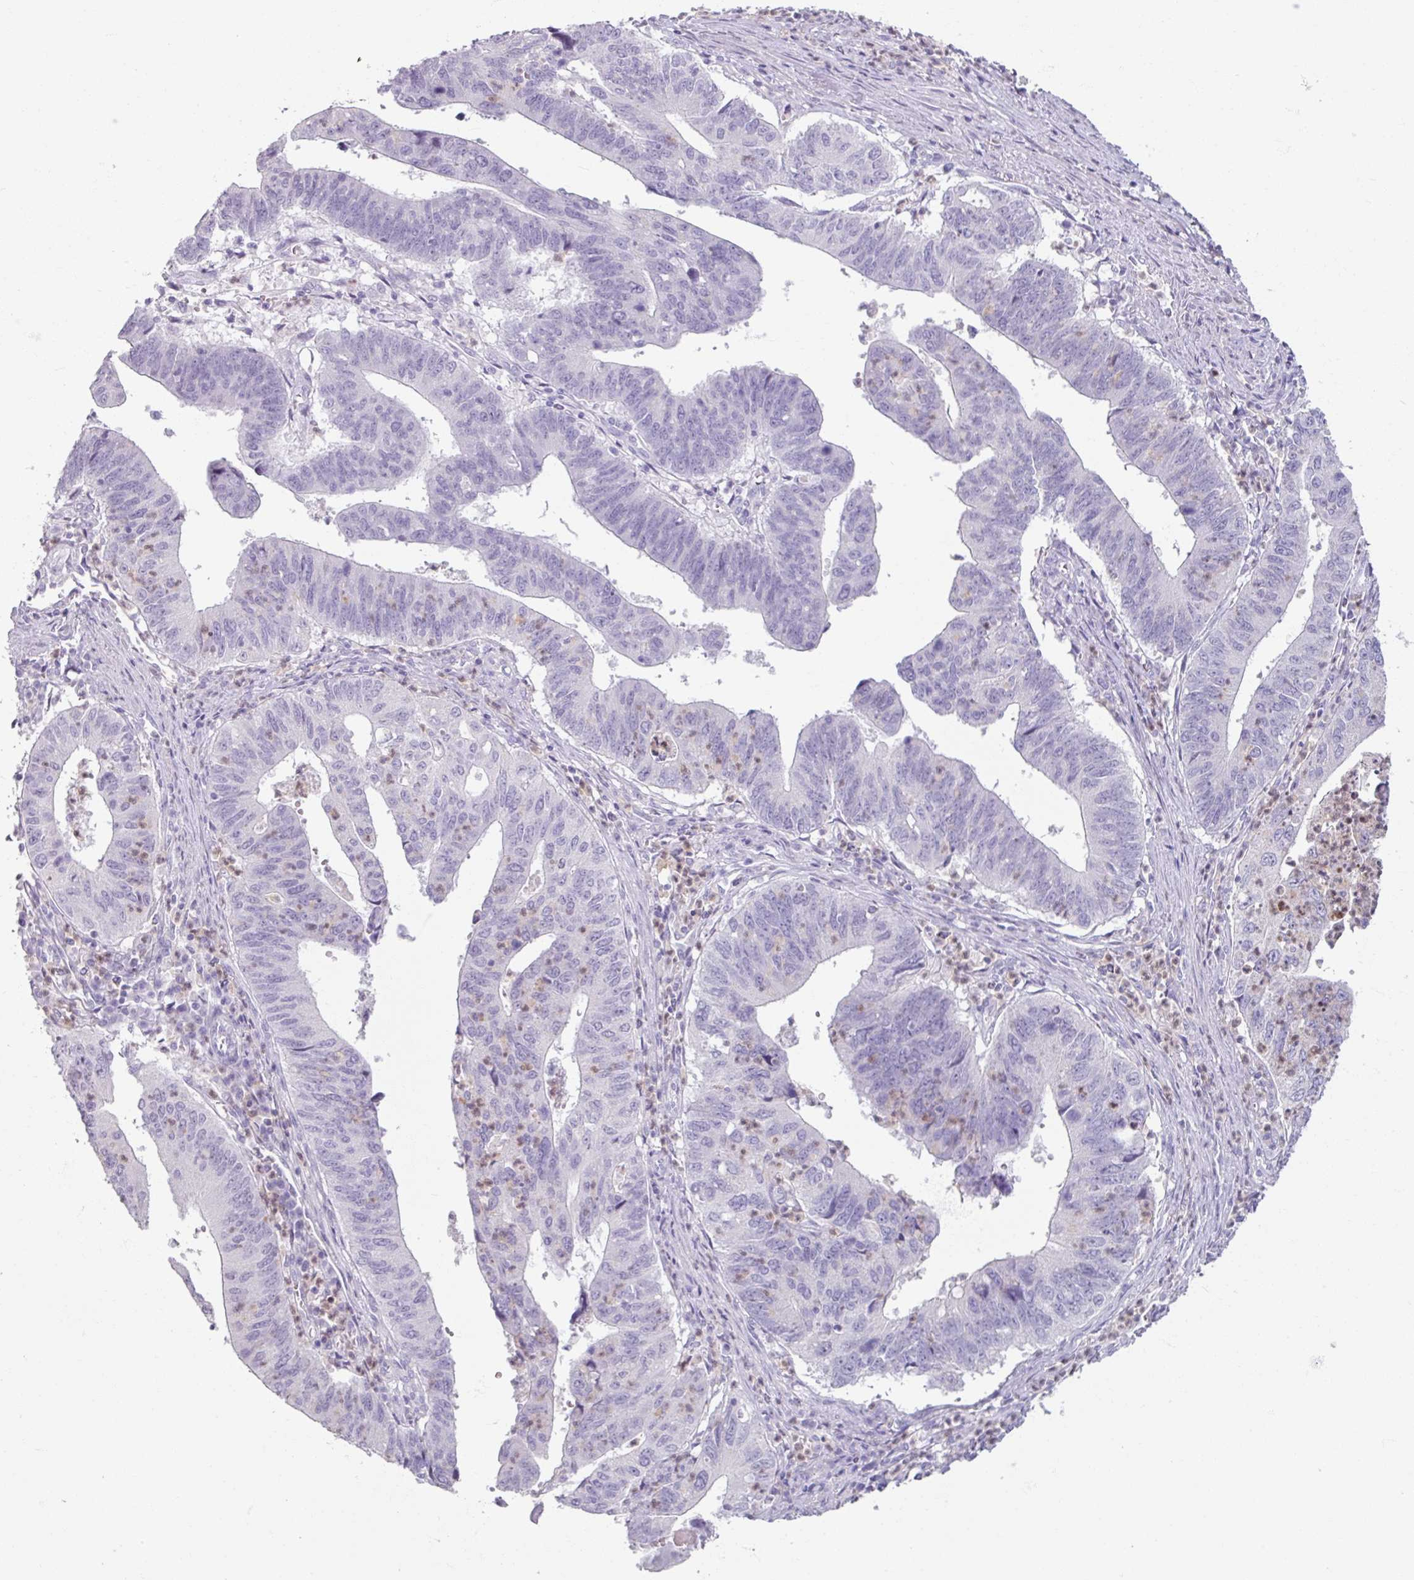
{"staining": {"intensity": "negative", "quantity": "none", "location": "none"}, "tissue": "stomach cancer", "cell_type": "Tumor cells", "image_type": "cancer", "snomed": [{"axis": "morphology", "description": "Adenocarcinoma, NOS"}, {"axis": "topography", "description": "Stomach"}], "caption": "A histopathology image of human stomach cancer is negative for staining in tumor cells.", "gene": "ARG1", "patient": {"sex": "male", "age": 59}}